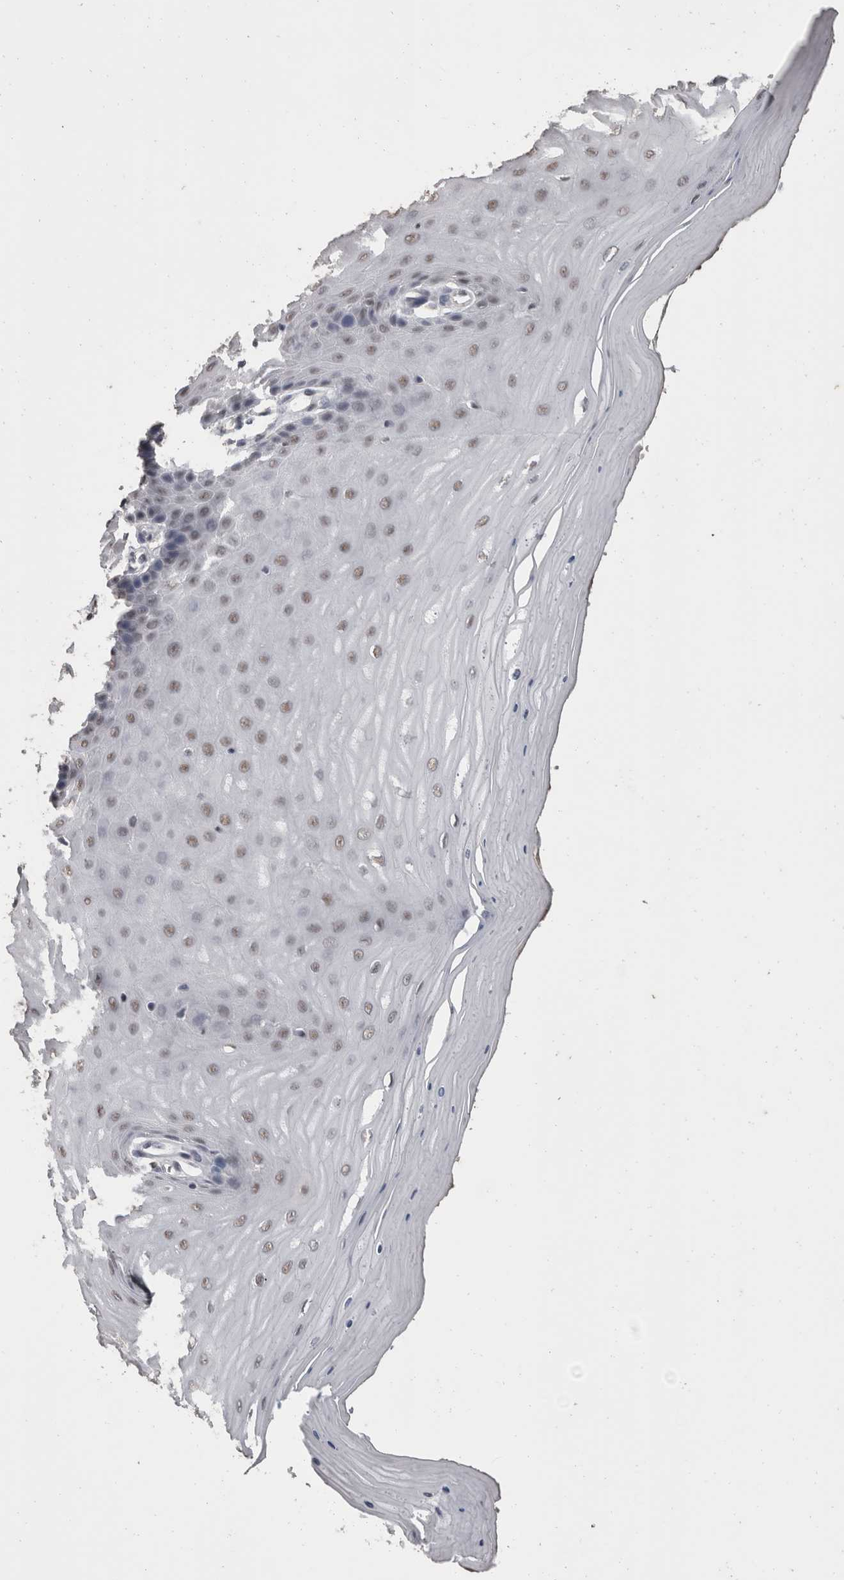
{"staining": {"intensity": "weak", "quantity": "<25%", "location": "nuclear"}, "tissue": "cervix", "cell_type": "Glandular cells", "image_type": "normal", "snomed": [{"axis": "morphology", "description": "Normal tissue, NOS"}, {"axis": "topography", "description": "Cervix"}], "caption": "Photomicrograph shows no significant protein staining in glandular cells of normal cervix.", "gene": "DDX17", "patient": {"sex": "female", "age": 55}}